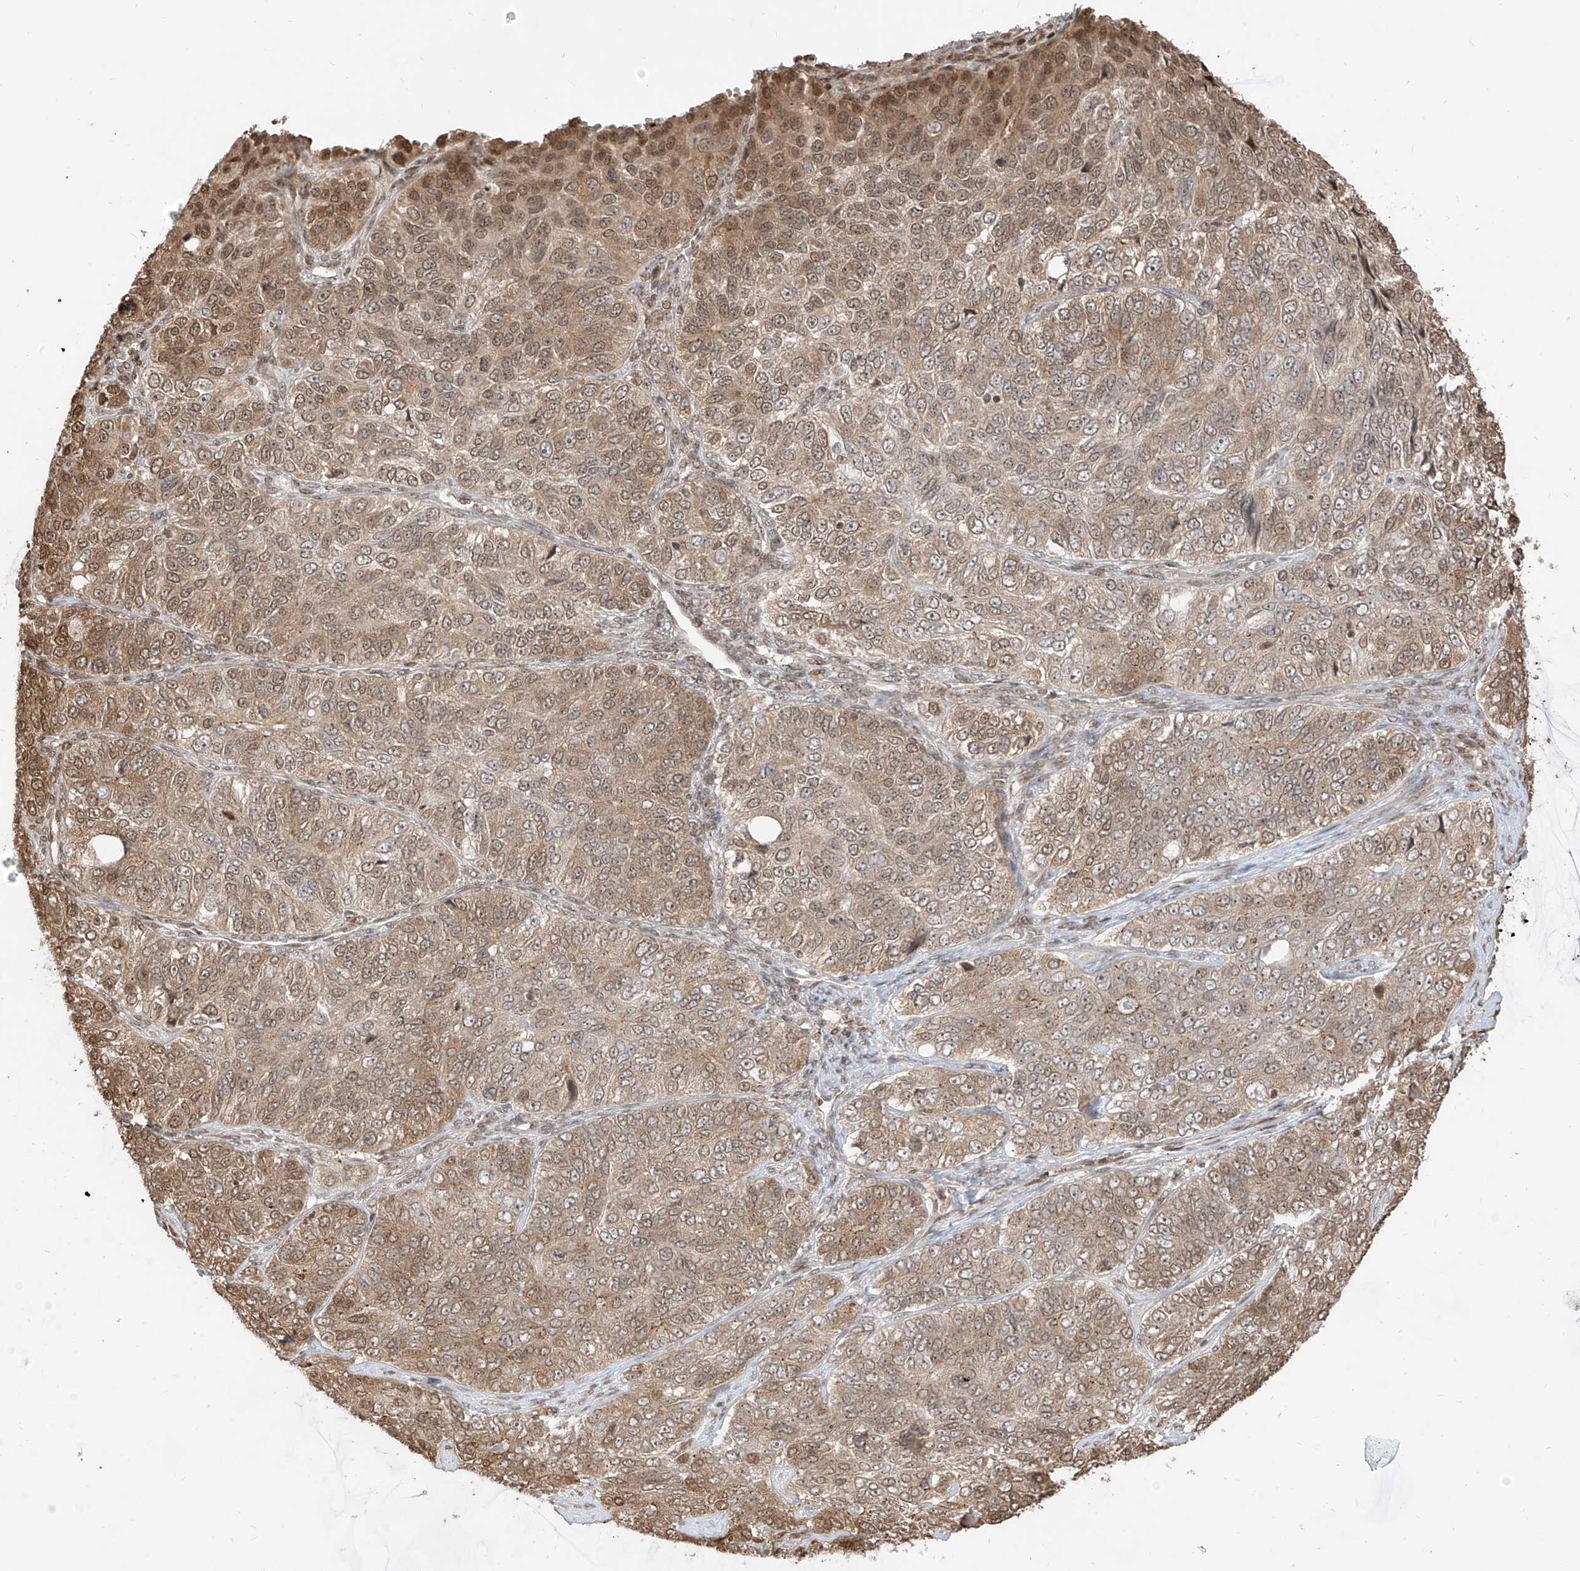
{"staining": {"intensity": "moderate", "quantity": ">75%", "location": "cytoplasmic/membranous,nuclear"}, "tissue": "ovarian cancer", "cell_type": "Tumor cells", "image_type": "cancer", "snomed": [{"axis": "morphology", "description": "Carcinoma, endometroid"}, {"axis": "topography", "description": "Ovary"}], "caption": "An immunohistochemistry (IHC) image of tumor tissue is shown. Protein staining in brown shows moderate cytoplasmic/membranous and nuclear positivity in ovarian cancer (endometroid carcinoma) within tumor cells.", "gene": "VMP1", "patient": {"sex": "female", "age": 51}}